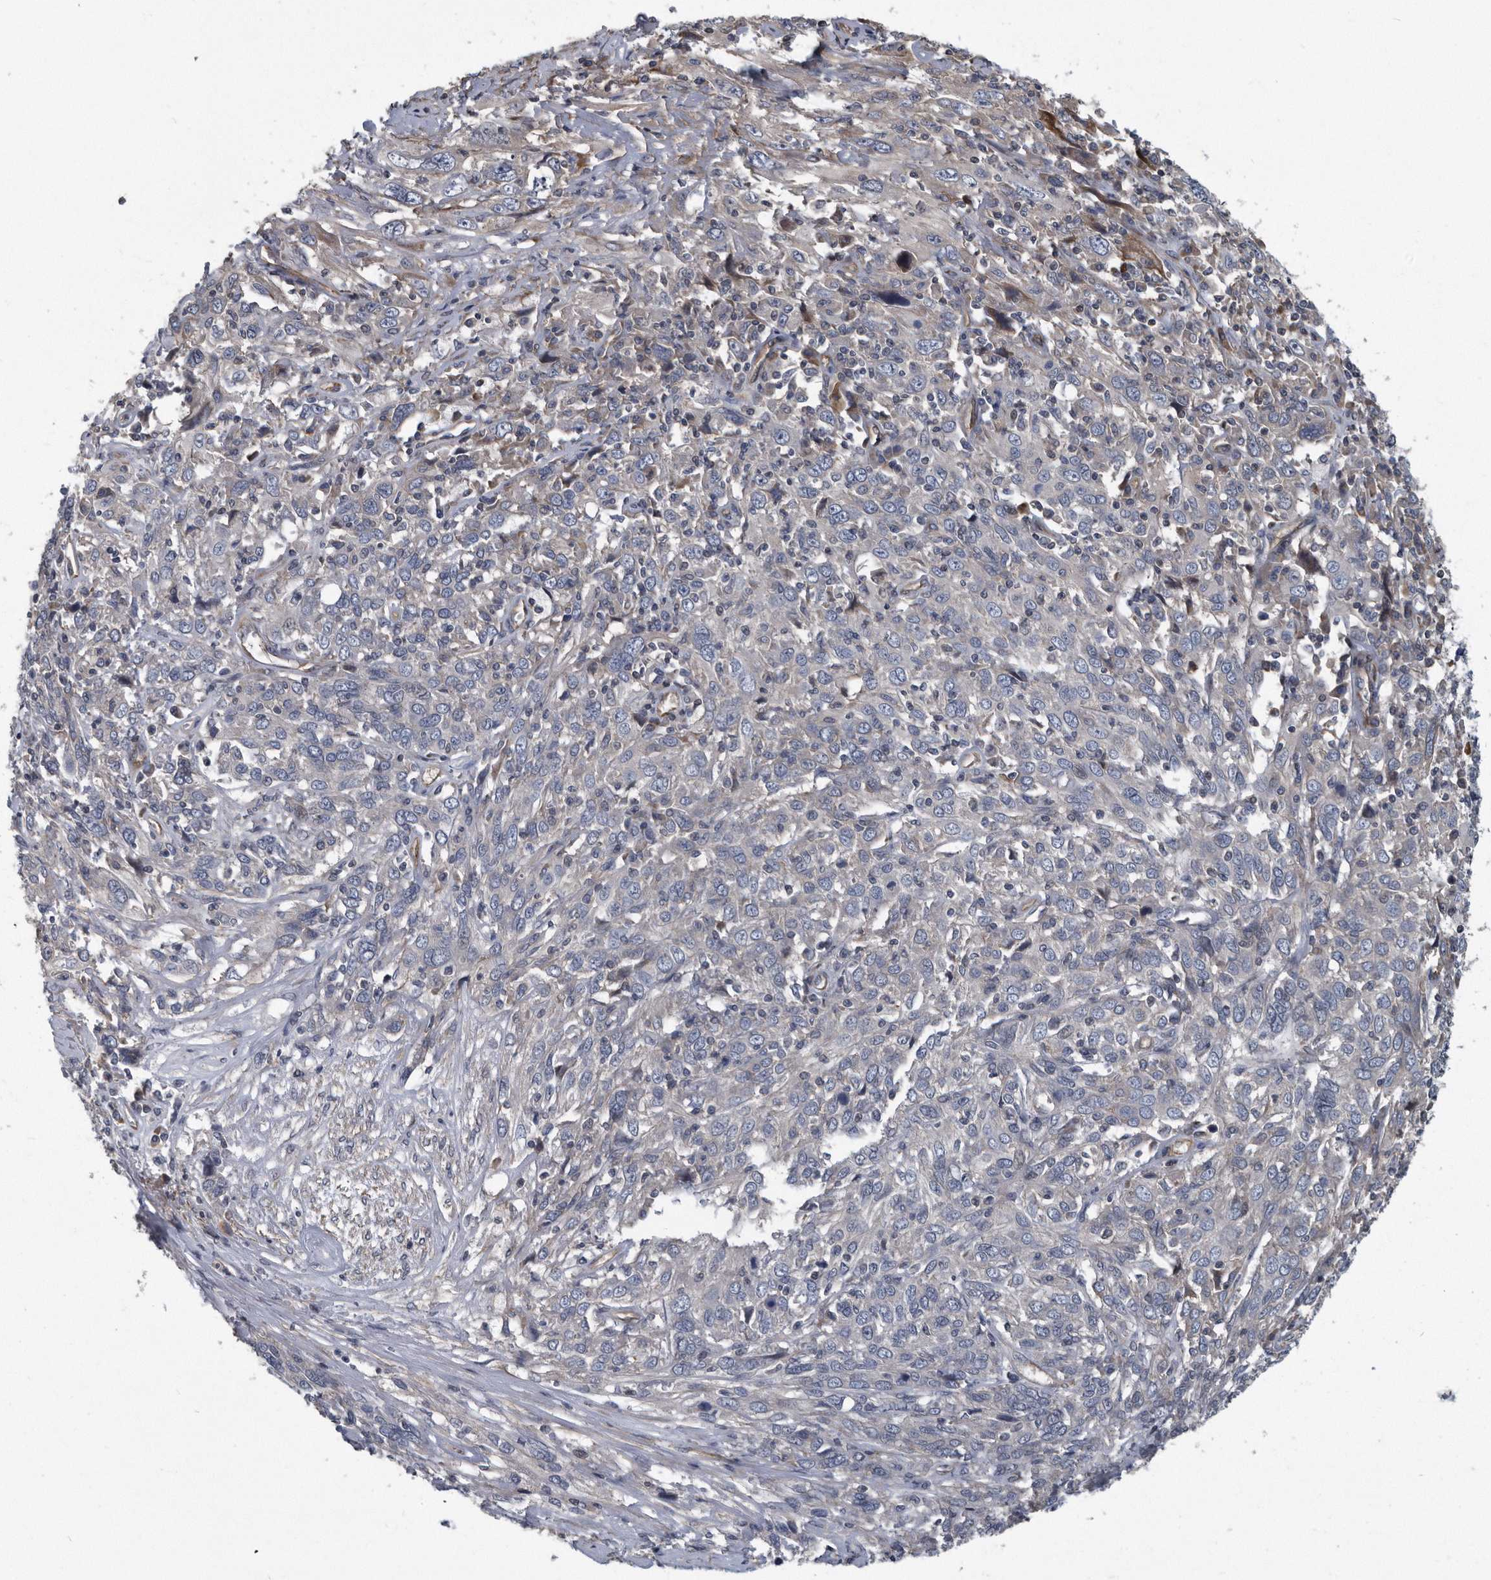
{"staining": {"intensity": "negative", "quantity": "none", "location": "none"}, "tissue": "cervical cancer", "cell_type": "Tumor cells", "image_type": "cancer", "snomed": [{"axis": "morphology", "description": "Squamous cell carcinoma, NOS"}, {"axis": "topography", "description": "Cervix"}], "caption": "Cervical cancer (squamous cell carcinoma) was stained to show a protein in brown. There is no significant positivity in tumor cells.", "gene": "ARMCX1", "patient": {"sex": "female", "age": 46}}